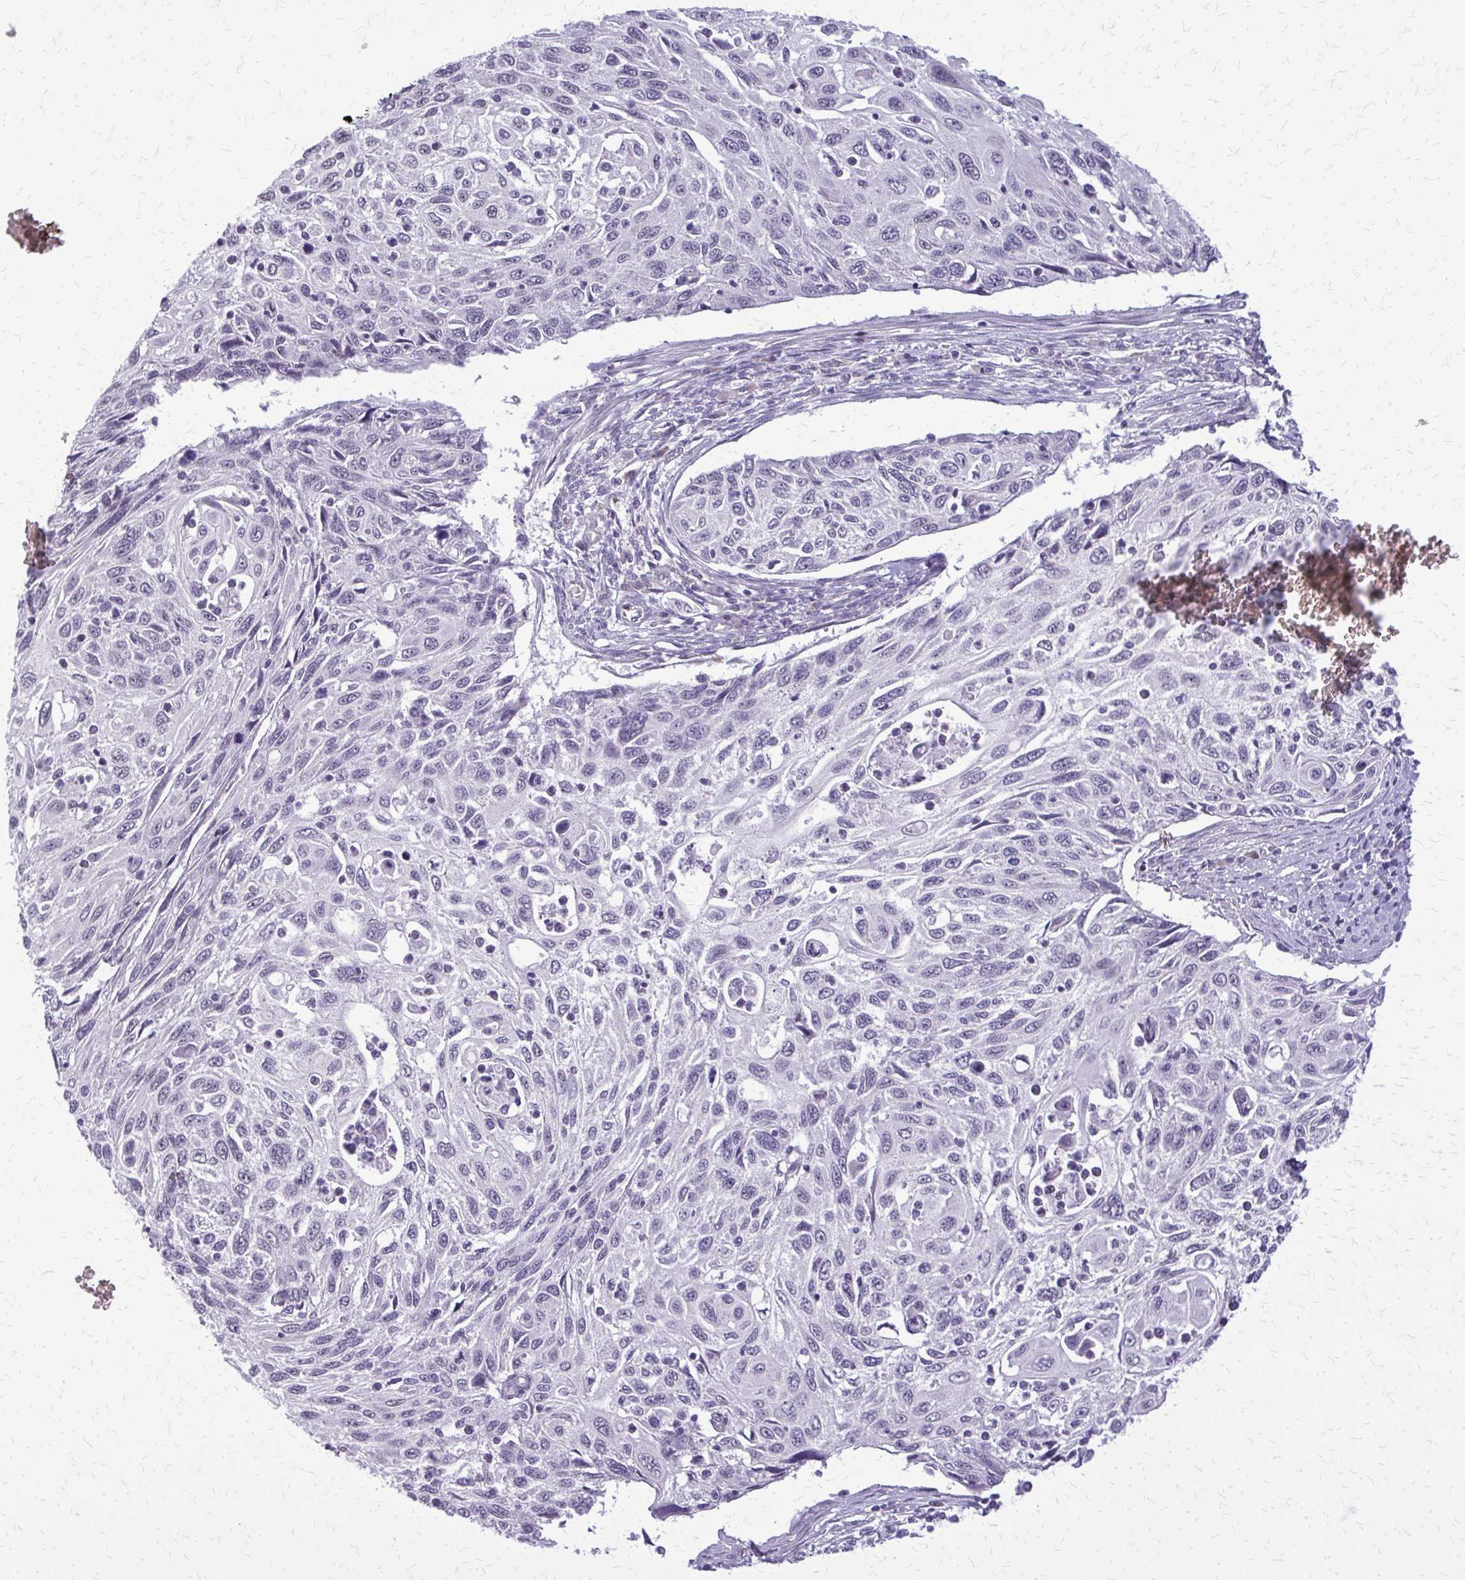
{"staining": {"intensity": "negative", "quantity": "none", "location": "none"}, "tissue": "cervical cancer", "cell_type": "Tumor cells", "image_type": "cancer", "snomed": [{"axis": "morphology", "description": "Squamous cell carcinoma, NOS"}, {"axis": "topography", "description": "Cervix"}], "caption": "The micrograph reveals no significant expression in tumor cells of squamous cell carcinoma (cervical).", "gene": "PLCB1", "patient": {"sex": "female", "age": 70}}